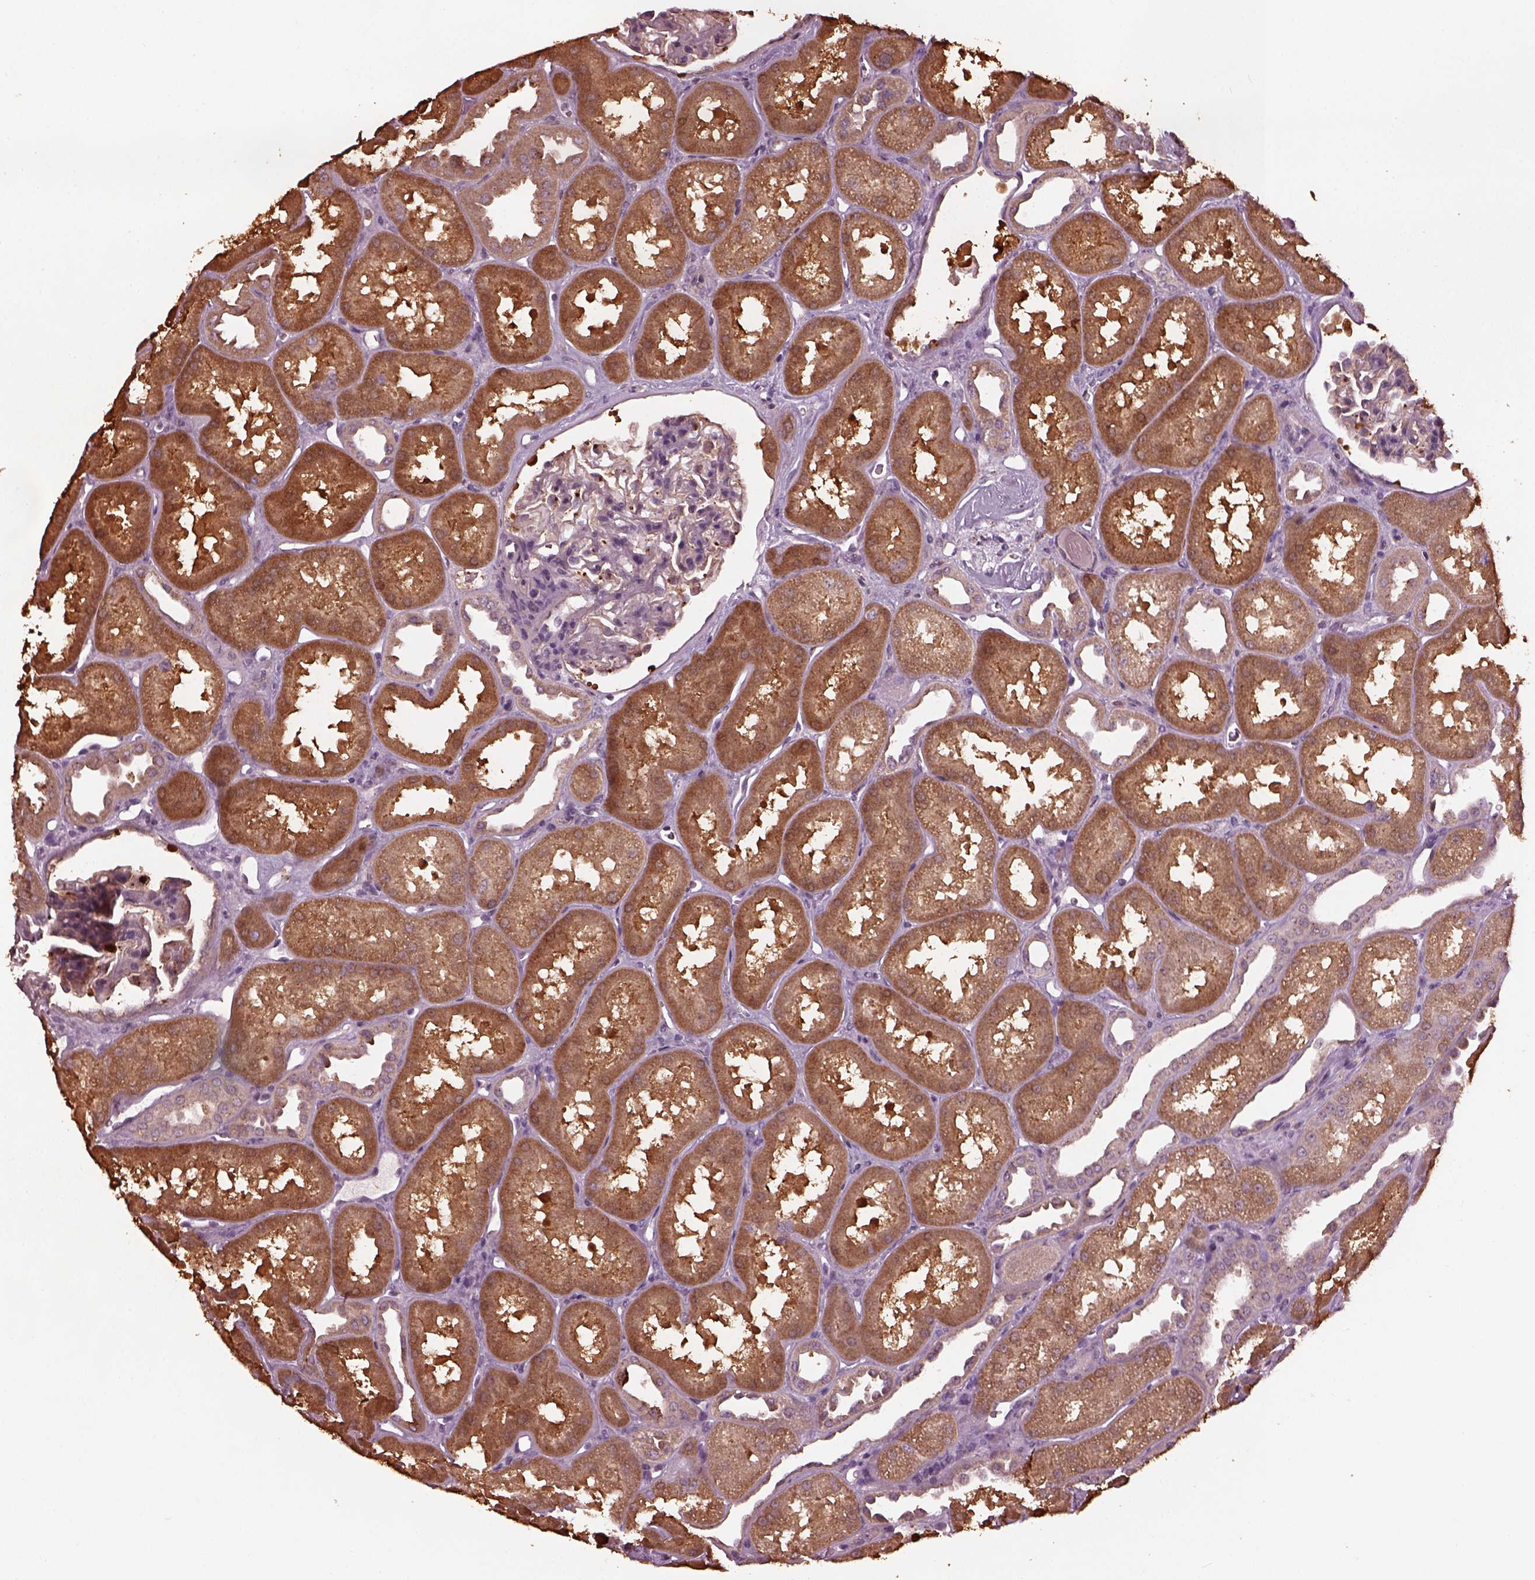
{"staining": {"intensity": "negative", "quantity": "none", "location": "none"}, "tissue": "kidney", "cell_type": "Cells in glomeruli", "image_type": "normal", "snomed": [{"axis": "morphology", "description": "Normal tissue, NOS"}, {"axis": "topography", "description": "Kidney"}], "caption": "A histopathology image of human kidney is negative for staining in cells in glomeruli. (Brightfield microscopy of DAB (3,3'-diaminobenzidine) immunohistochemistry at high magnification).", "gene": "RUFY3", "patient": {"sex": "male", "age": 61}}